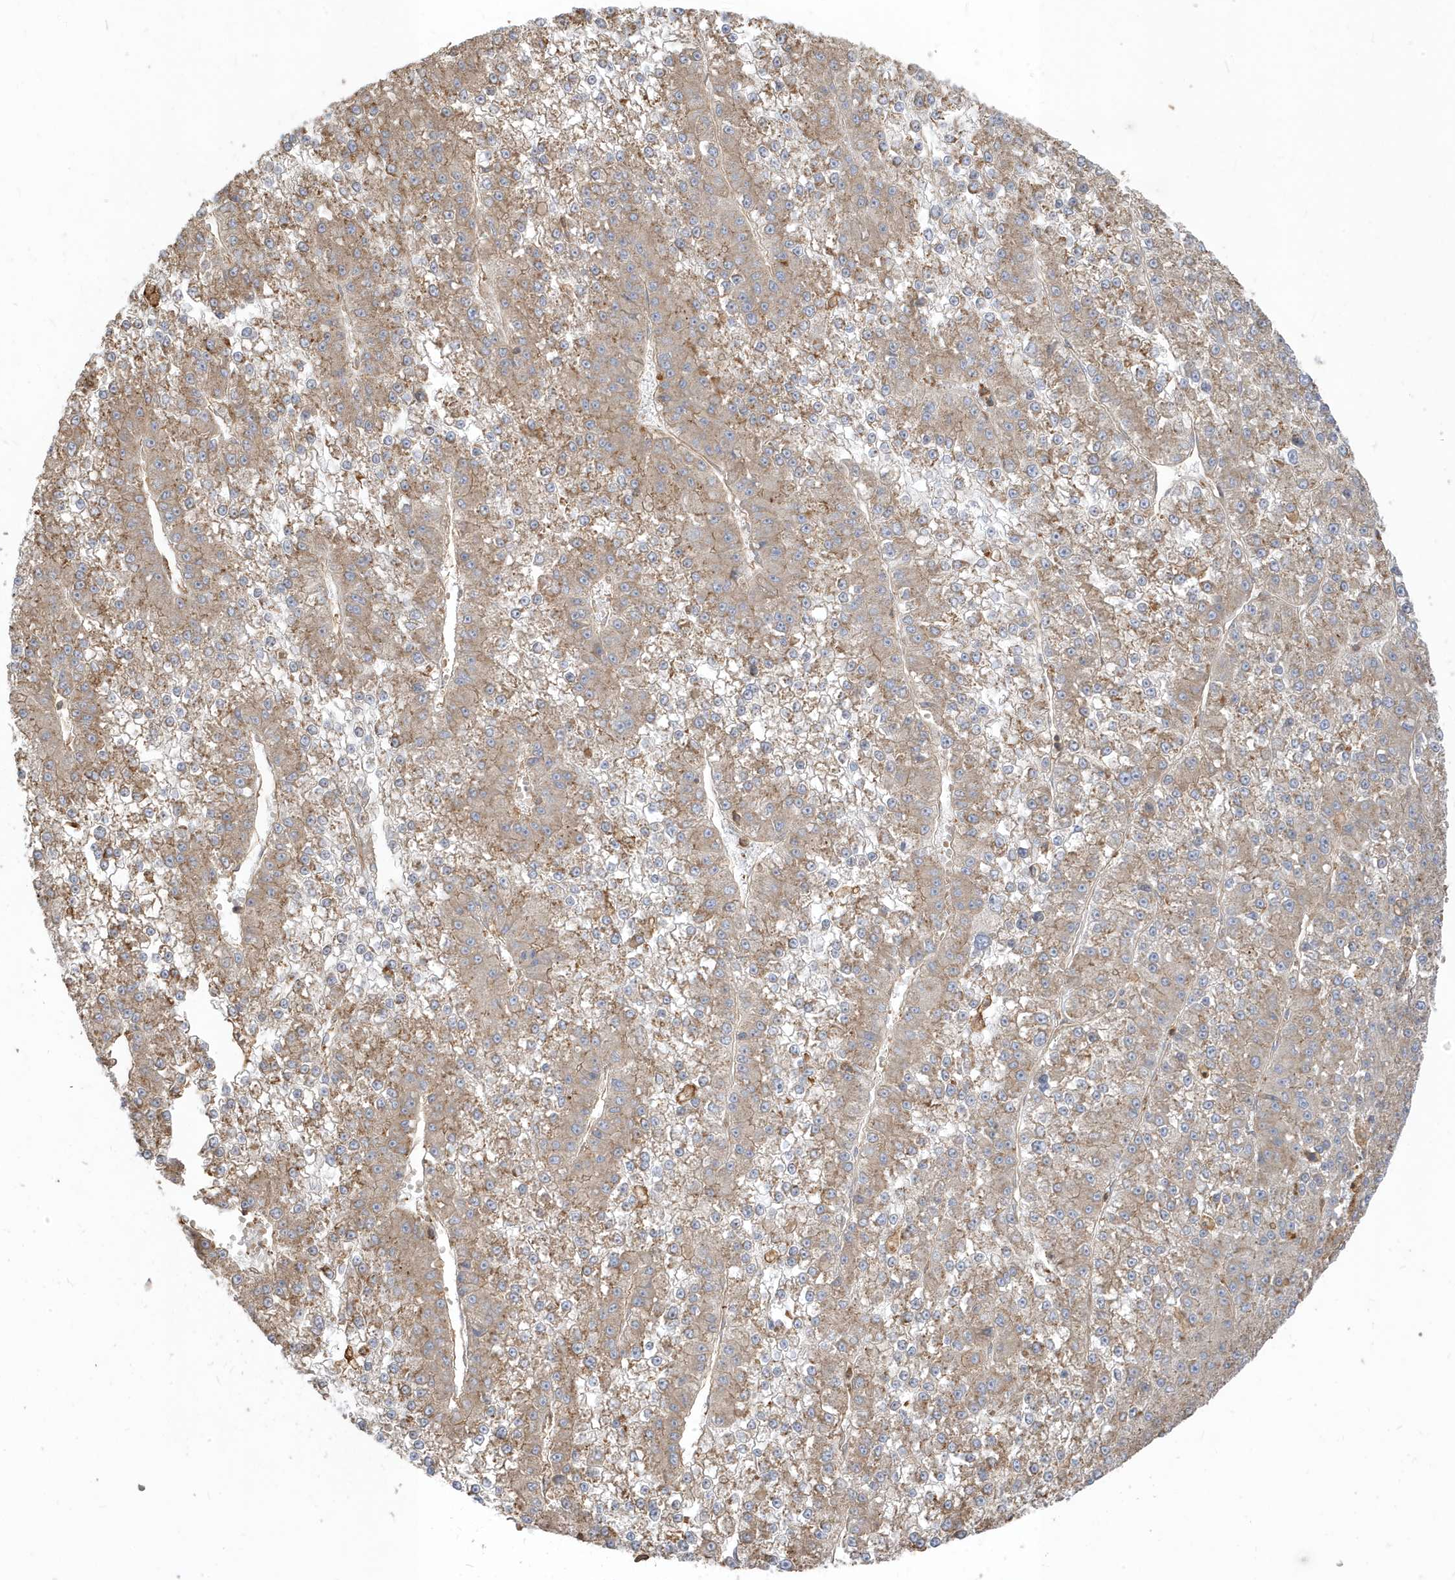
{"staining": {"intensity": "weak", "quantity": ">75%", "location": "cytoplasmic/membranous"}, "tissue": "liver cancer", "cell_type": "Tumor cells", "image_type": "cancer", "snomed": [{"axis": "morphology", "description": "Carcinoma, Hepatocellular, NOS"}, {"axis": "topography", "description": "Liver"}], "caption": "A histopathology image of liver cancer (hepatocellular carcinoma) stained for a protein reveals weak cytoplasmic/membranous brown staining in tumor cells. The staining was performed using DAB (3,3'-diaminobenzidine), with brown indicating positive protein expression. Nuclei are stained blue with hematoxylin.", "gene": "ZBTB8A", "patient": {"sex": "female", "age": 73}}